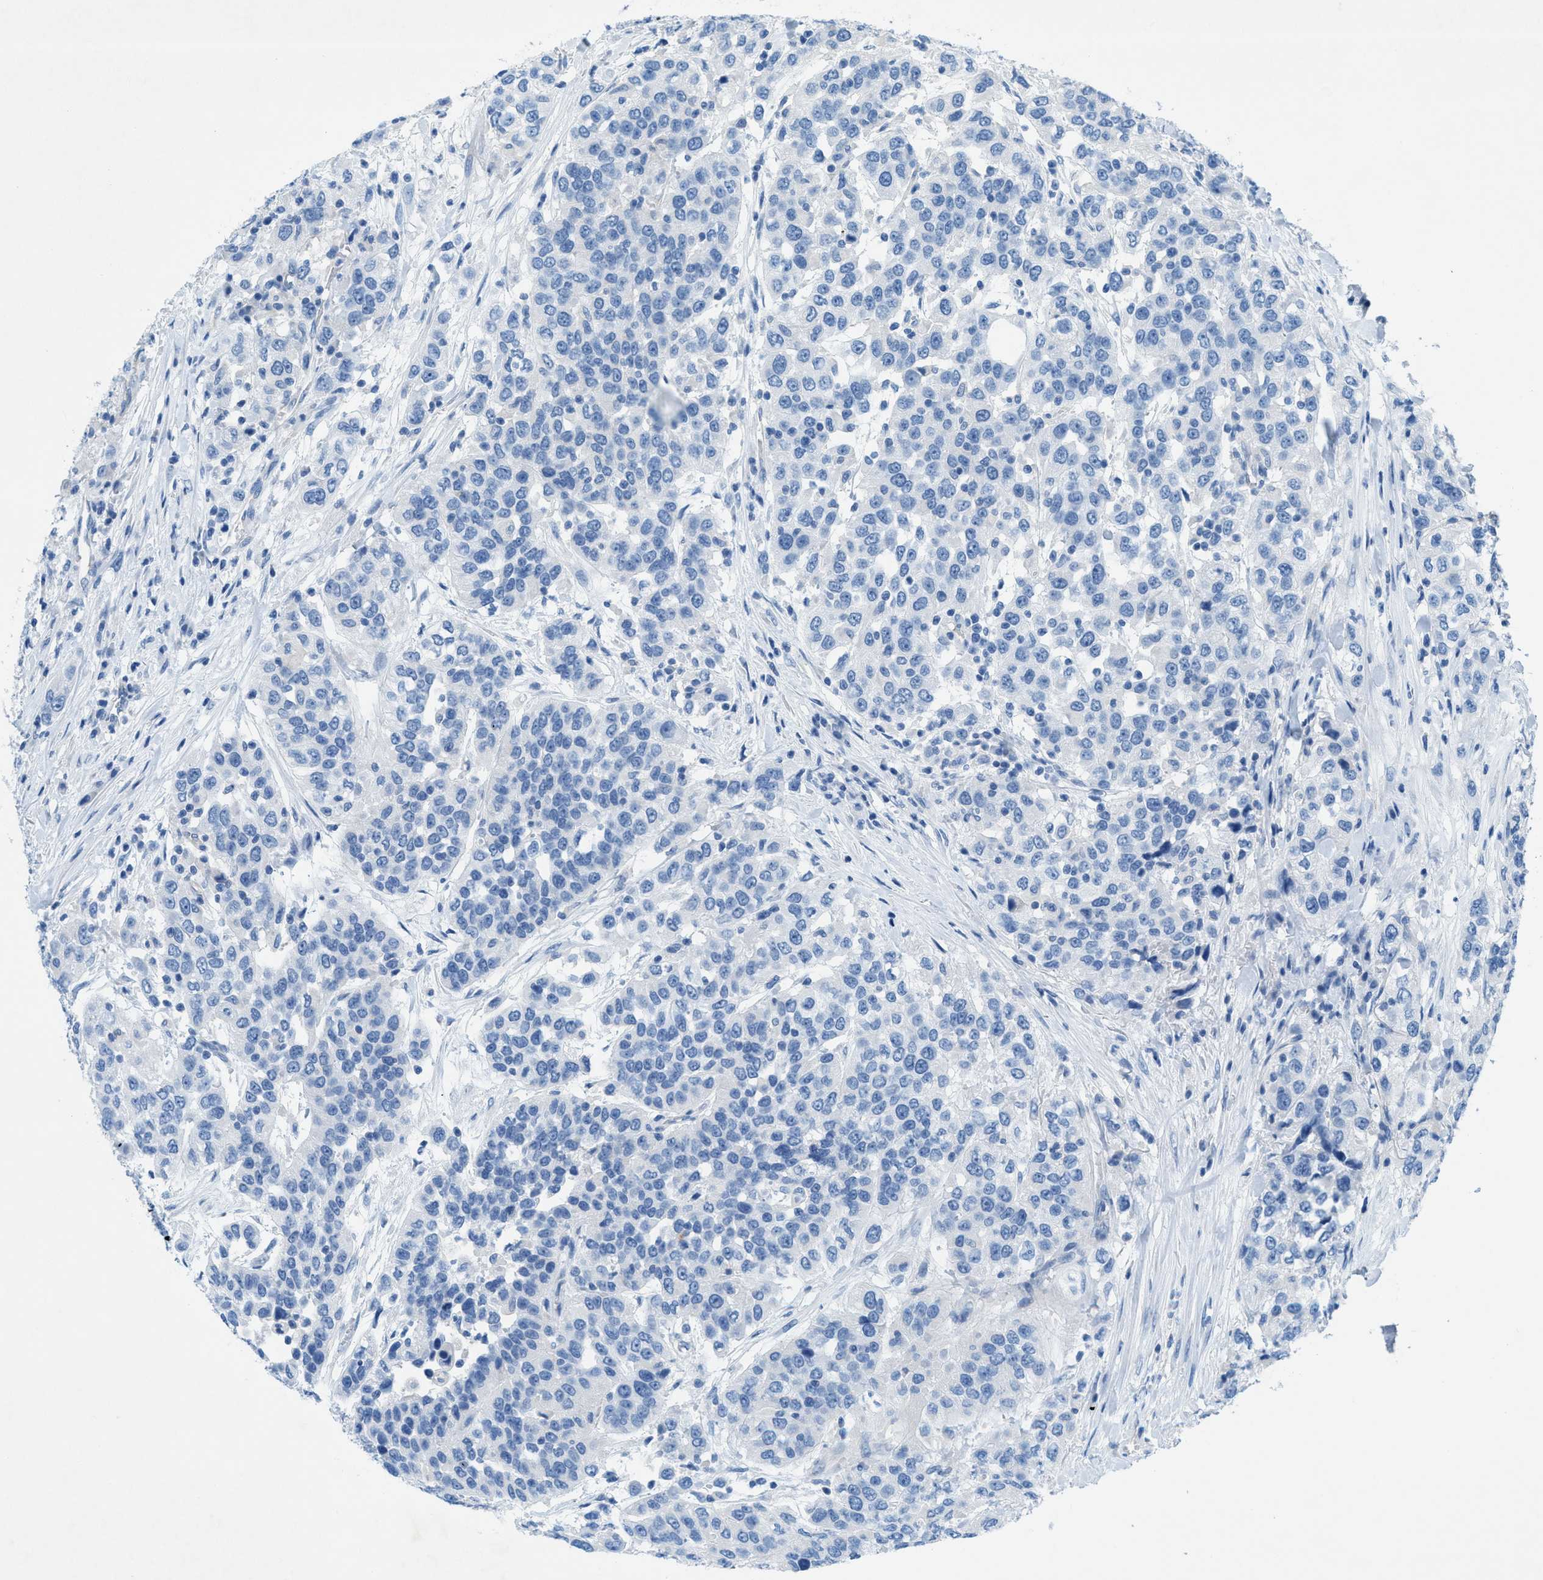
{"staining": {"intensity": "negative", "quantity": "none", "location": "none"}, "tissue": "urothelial cancer", "cell_type": "Tumor cells", "image_type": "cancer", "snomed": [{"axis": "morphology", "description": "Urothelial carcinoma, High grade"}, {"axis": "topography", "description": "Urinary bladder"}], "caption": "Photomicrograph shows no significant protein positivity in tumor cells of high-grade urothelial carcinoma. Brightfield microscopy of IHC stained with DAB (brown) and hematoxylin (blue), captured at high magnification.", "gene": "GALNT17", "patient": {"sex": "female", "age": 80}}